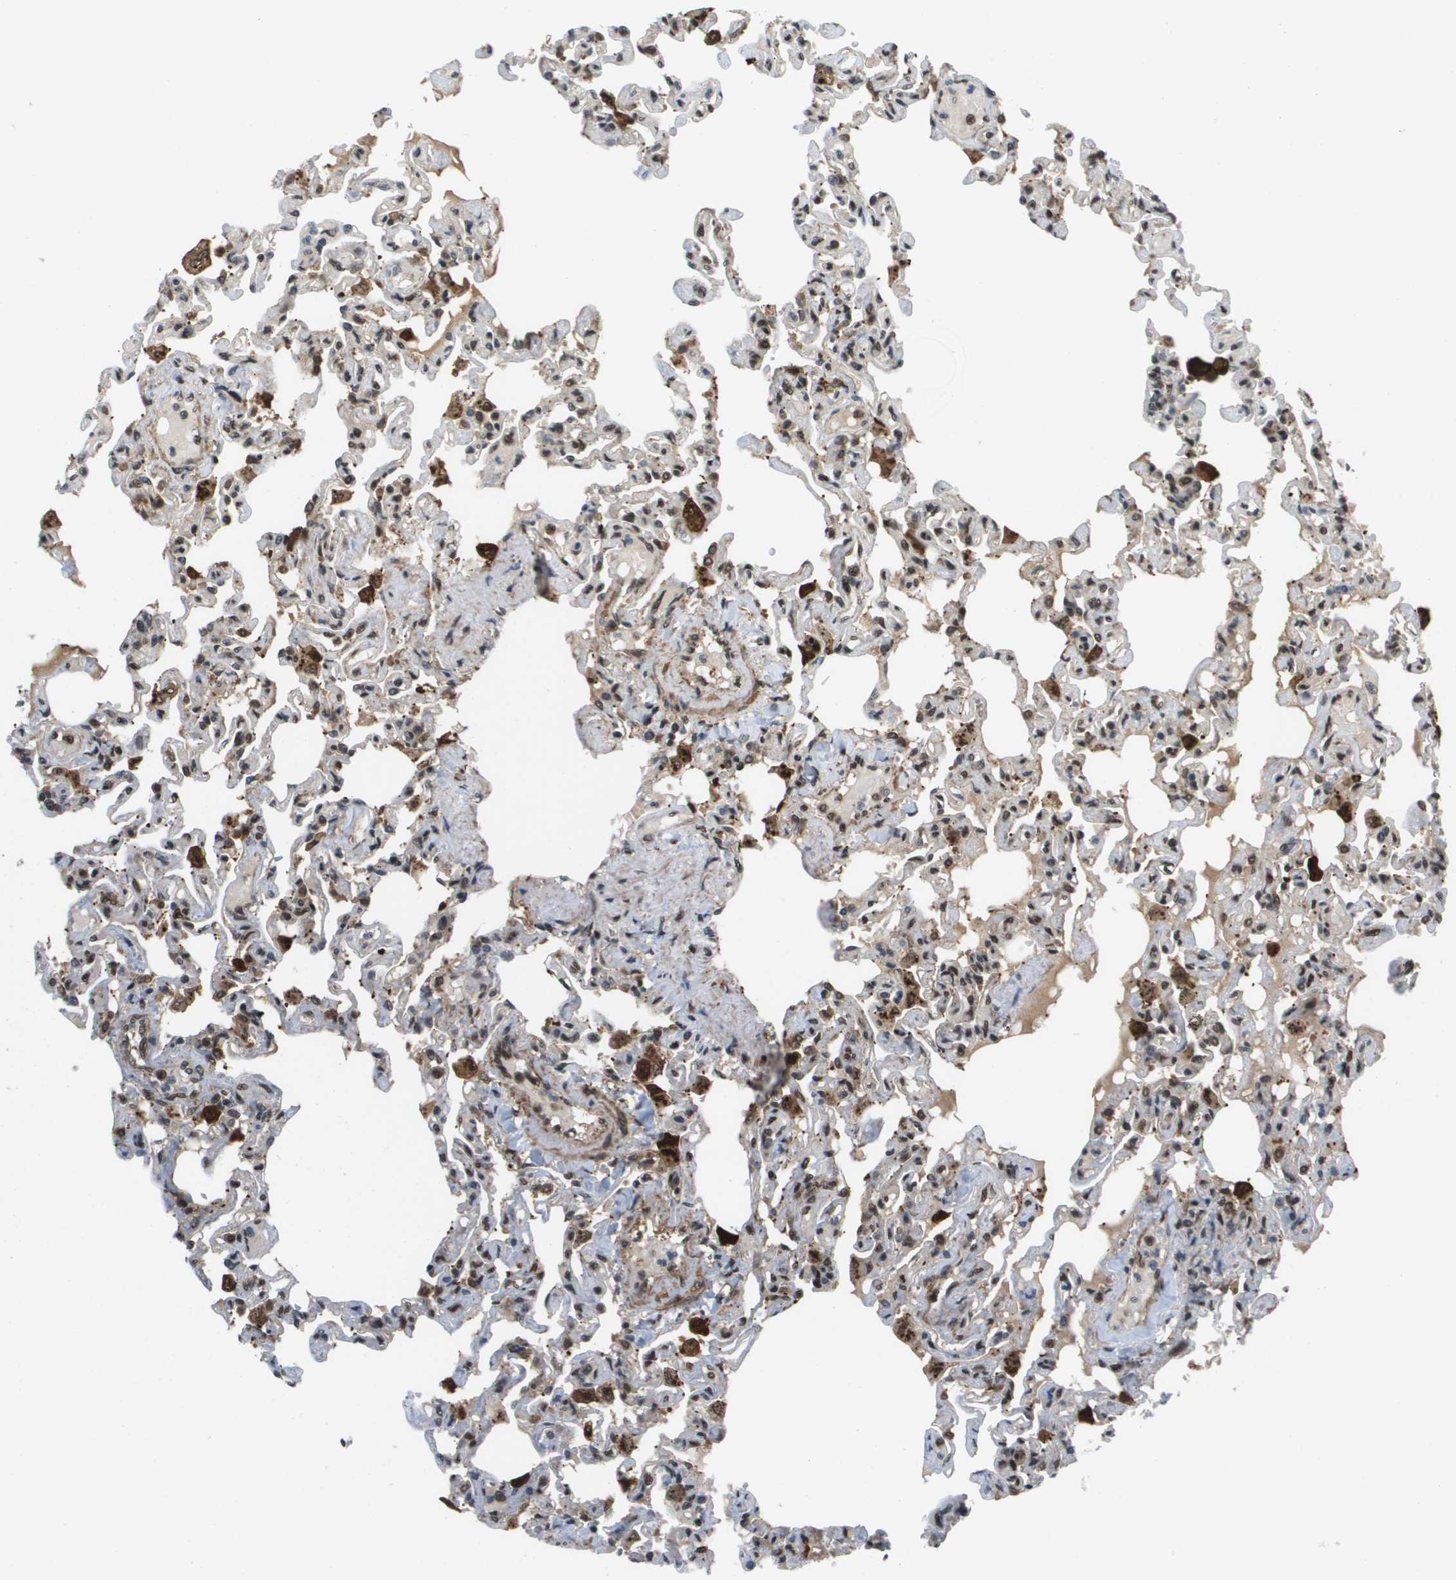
{"staining": {"intensity": "moderate", "quantity": "<25%", "location": "cytoplasmic/membranous"}, "tissue": "lung", "cell_type": "Alveolar cells", "image_type": "normal", "snomed": [{"axis": "morphology", "description": "Normal tissue, NOS"}, {"axis": "topography", "description": "Lung"}], "caption": "Immunohistochemical staining of unremarkable human lung shows low levels of moderate cytoplasmic/membranous expression in about <25% of alveolar cells.", "gene": "PRCC", "patient": {"sex": "male", "age": 21}}